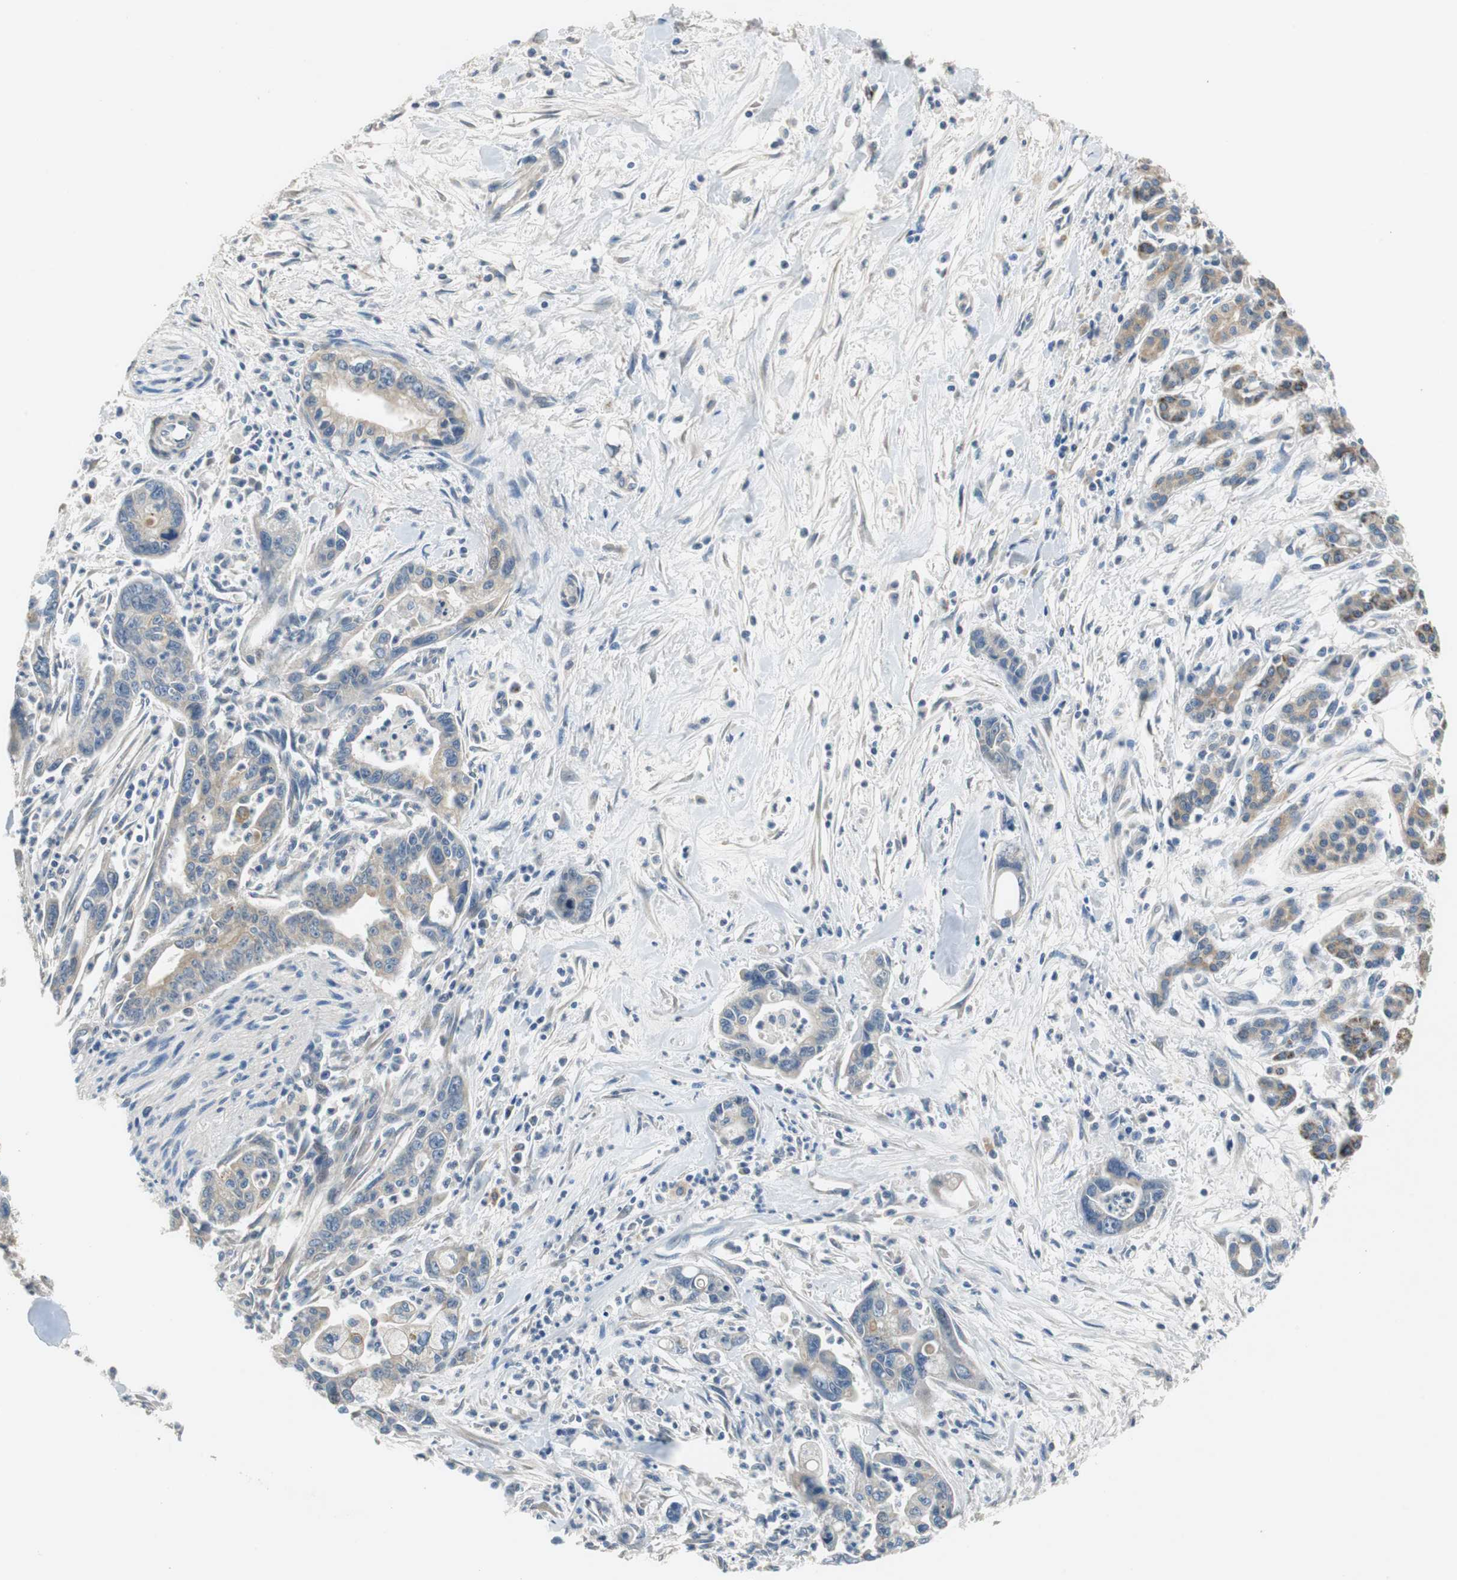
{"staining": {"intensity": "weak", "quantity": ">75%", "location": "cytoplasmic/membranous"}, "tissue": "pancreatic cancer", "cell_type": "Tumor cells", "image_type": "cancer", "snomed": [{"axis": "morphology", "description": "Adenocarcinoma, NOS"}, {"axis": "topography", "description": "Pancreas"}], "caption": "Immunohistochemistry (IHC) of human adenocarcinoma (pancreatic) reveals low levels of weak cytoplasmic/membranous expression in approximately >75% of tumor cells. Using DAB (3,3'-diaminobenzidine) (brown) and hematoxylin (blue) stains, captured at high magnification using brightfield microscopy.", "gene": "FADS2", "patient": {"sex": "male", "age": 70}}